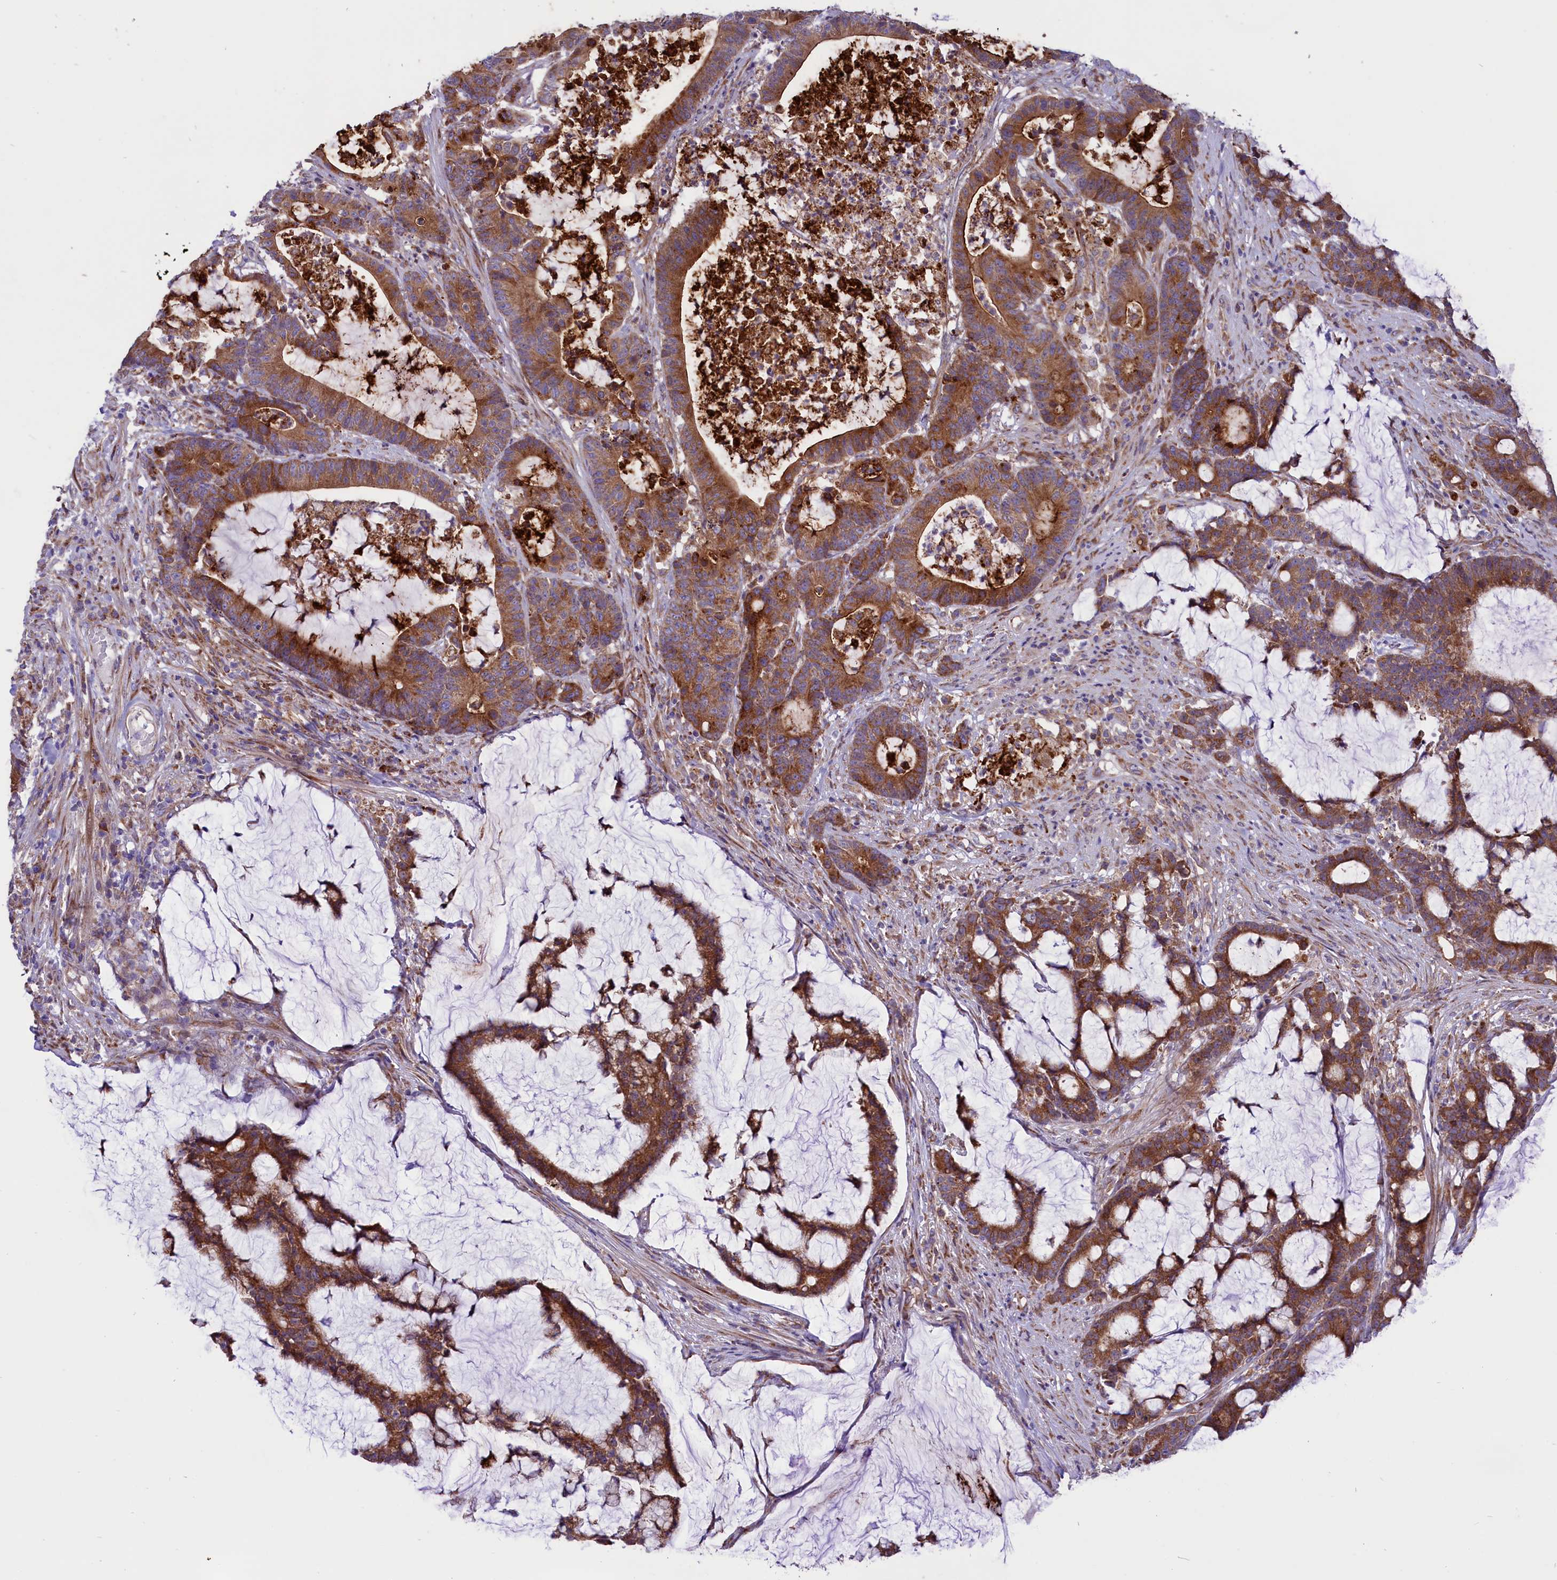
{"staining": {"intensity": "moderate", "quantity": ">75%", "location": "cytoplasmic/membranous"}, "tissue": "colorectal cancer", "cell_type": "Tumor cells", "image_type": "cancer", "snomed": [{"axis": "morphology", "description": "Adenocarcinoma, NOS"}, {"axis": "topography", "description": "Colon"}], "caption": "This is an image of immunohistochemistry (IHC) staining of colorectal cancer (adenocarcinoma), which shows moderate expression in the cytoplasmic/membranous of tumor cells.", "gene": "PTPRU", "patient": {"sex": "female", "age": 84}}